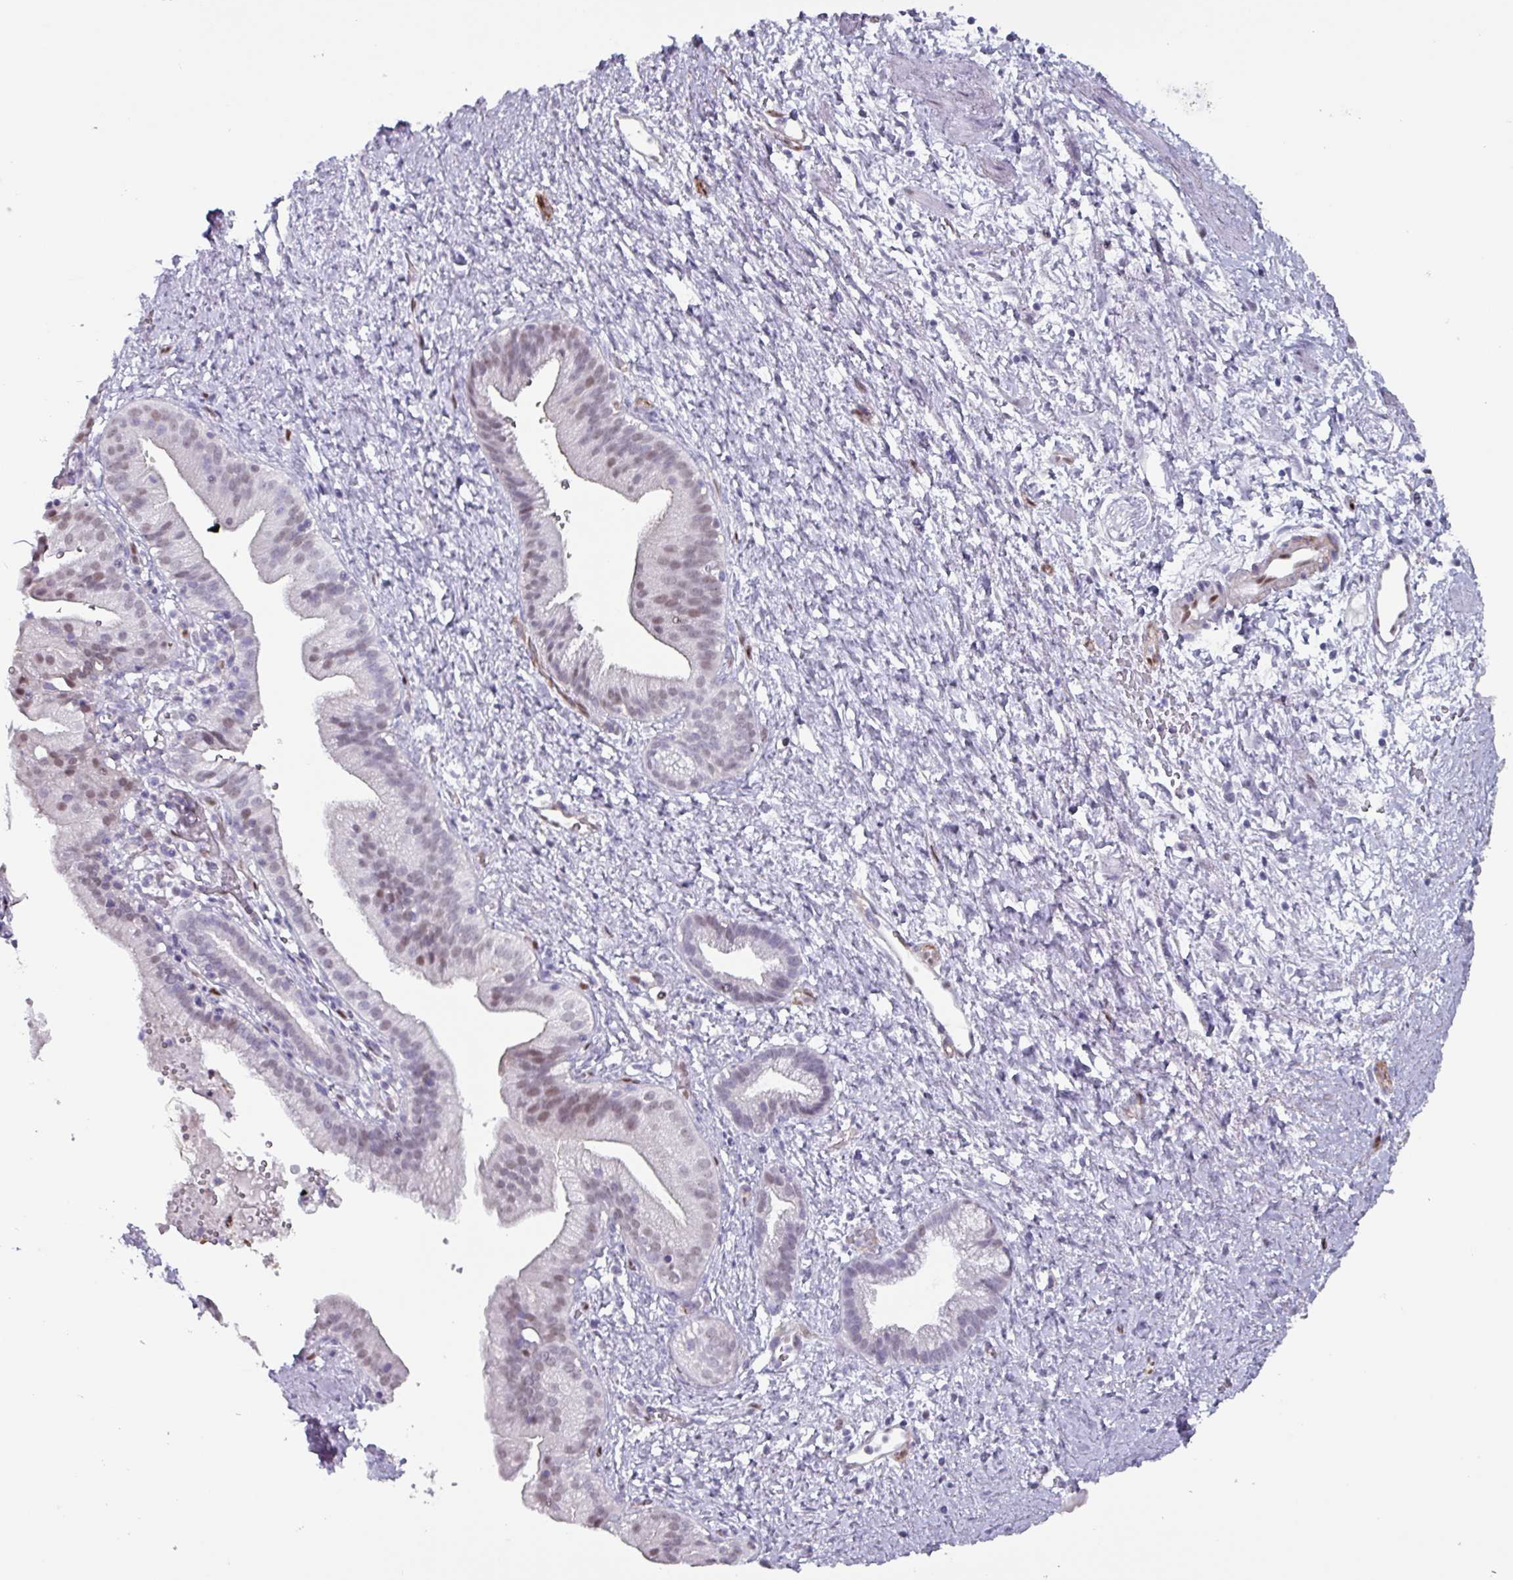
{"staining": {"intensity": "weak", "quantity": "25%-75%", "location": "nuclear"}, "tissue": "pancreatic cancer", "cell_type": "Tumor cells", "image_type": "cancer", "snomed": [{"axis": "morphology", "description": "Adenocarcinoma, NOS"}, {"axis": "topography", "description": "Pancreas"}], "caption": "There is low levels of weak nuclear positivity in tumor cells of adenocarcinoma (pancreatic), as demonstrated by immunohistochemical staining (brown color).", "gene": "ZNF816-ZNF321P", "patient": {"sex": "male", "age": 68}}